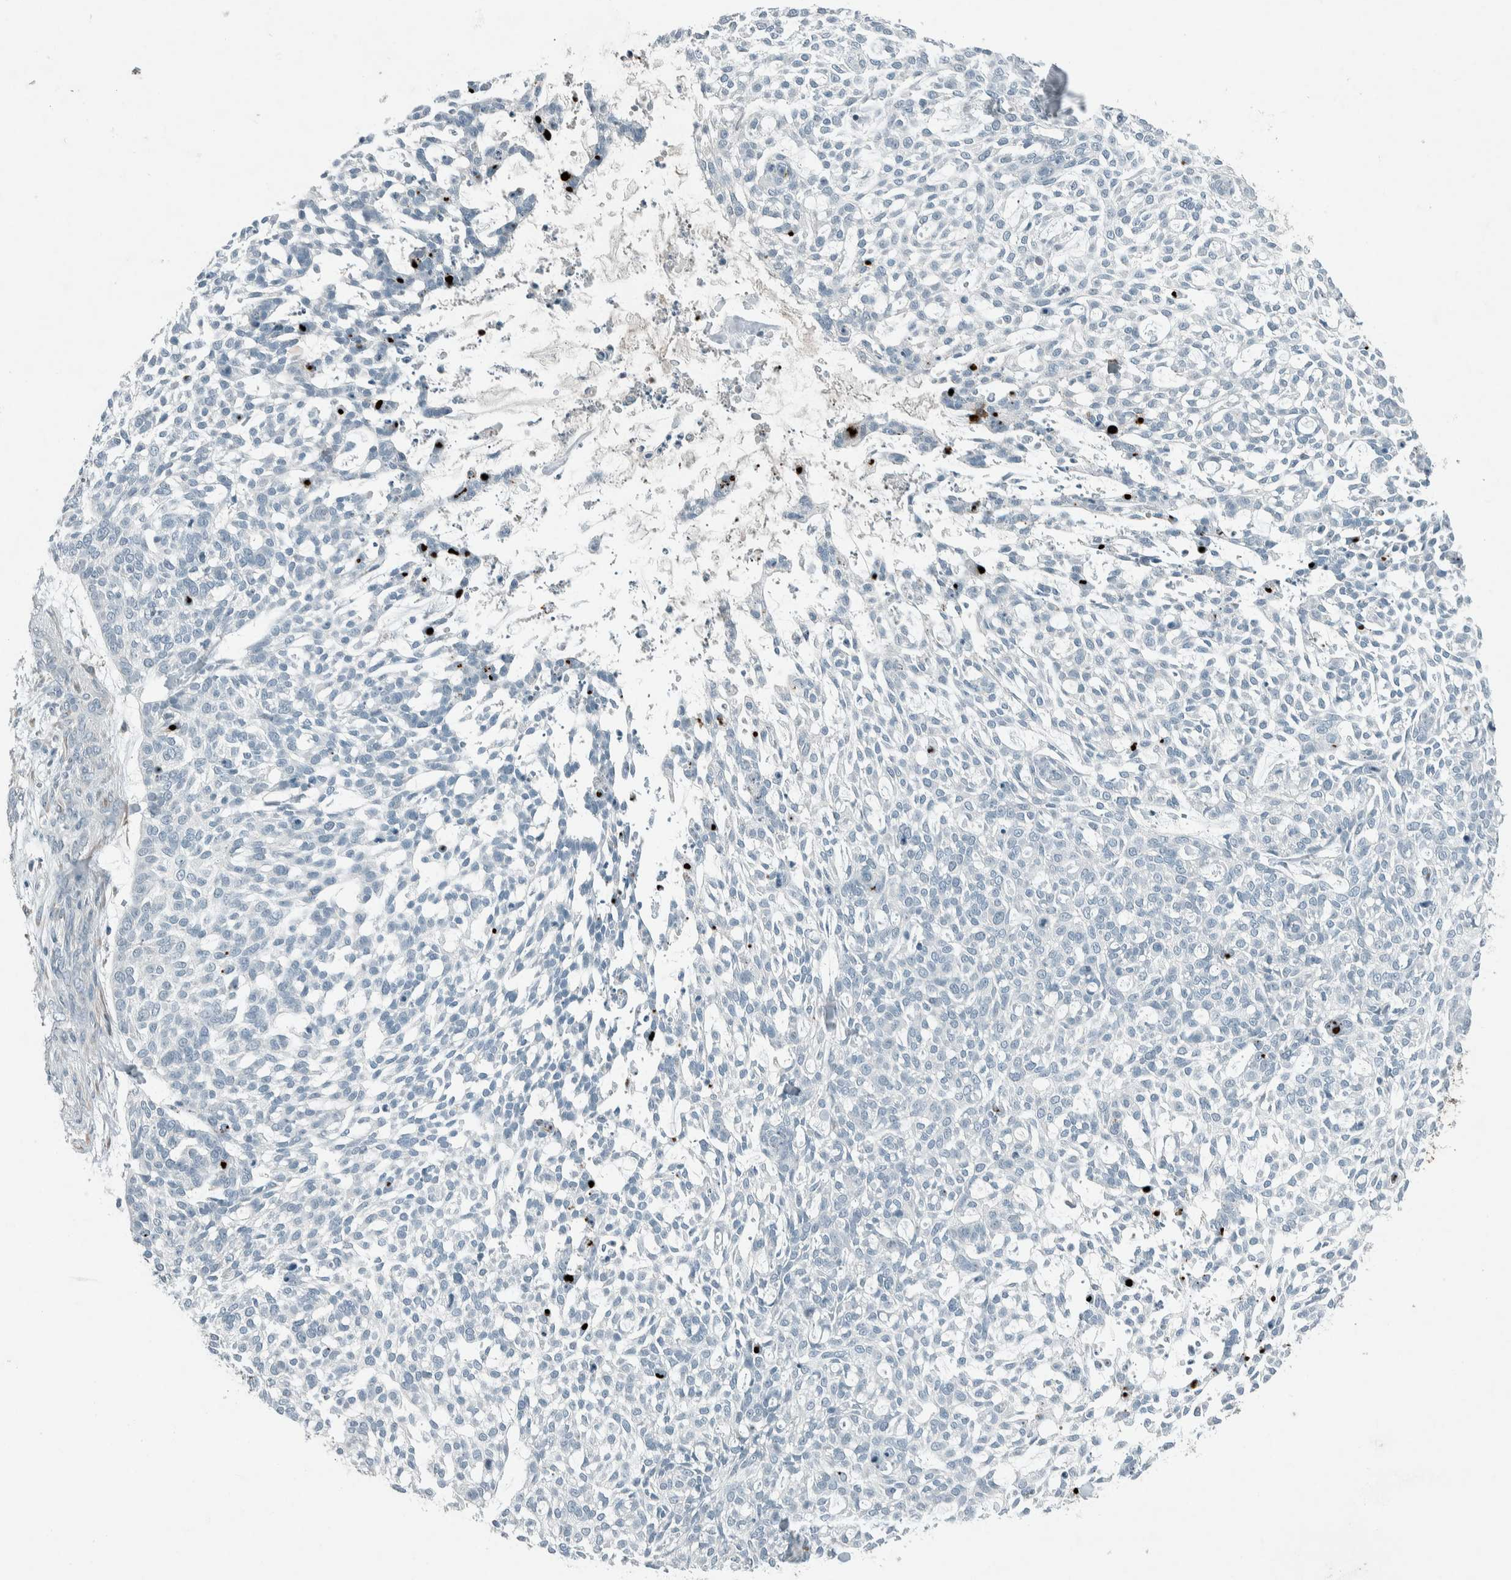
{"staining": {"intensity": "negative", "quantity": "none", "location": "none"}, "tissue": "skin cancer", "cell_type": "Tumor cells", "image_type": "cancer", "snomed": [{"axis": "morphology", "description": "Basal cell carcinoma"}, {"axis": "topography", "description": "Skin"}], "caption": "Tumor cells show no significant expression in basal cell carcinoma (skin).", "gene": "CERCAM", "patient": {"sex": "female", "age": 64}}